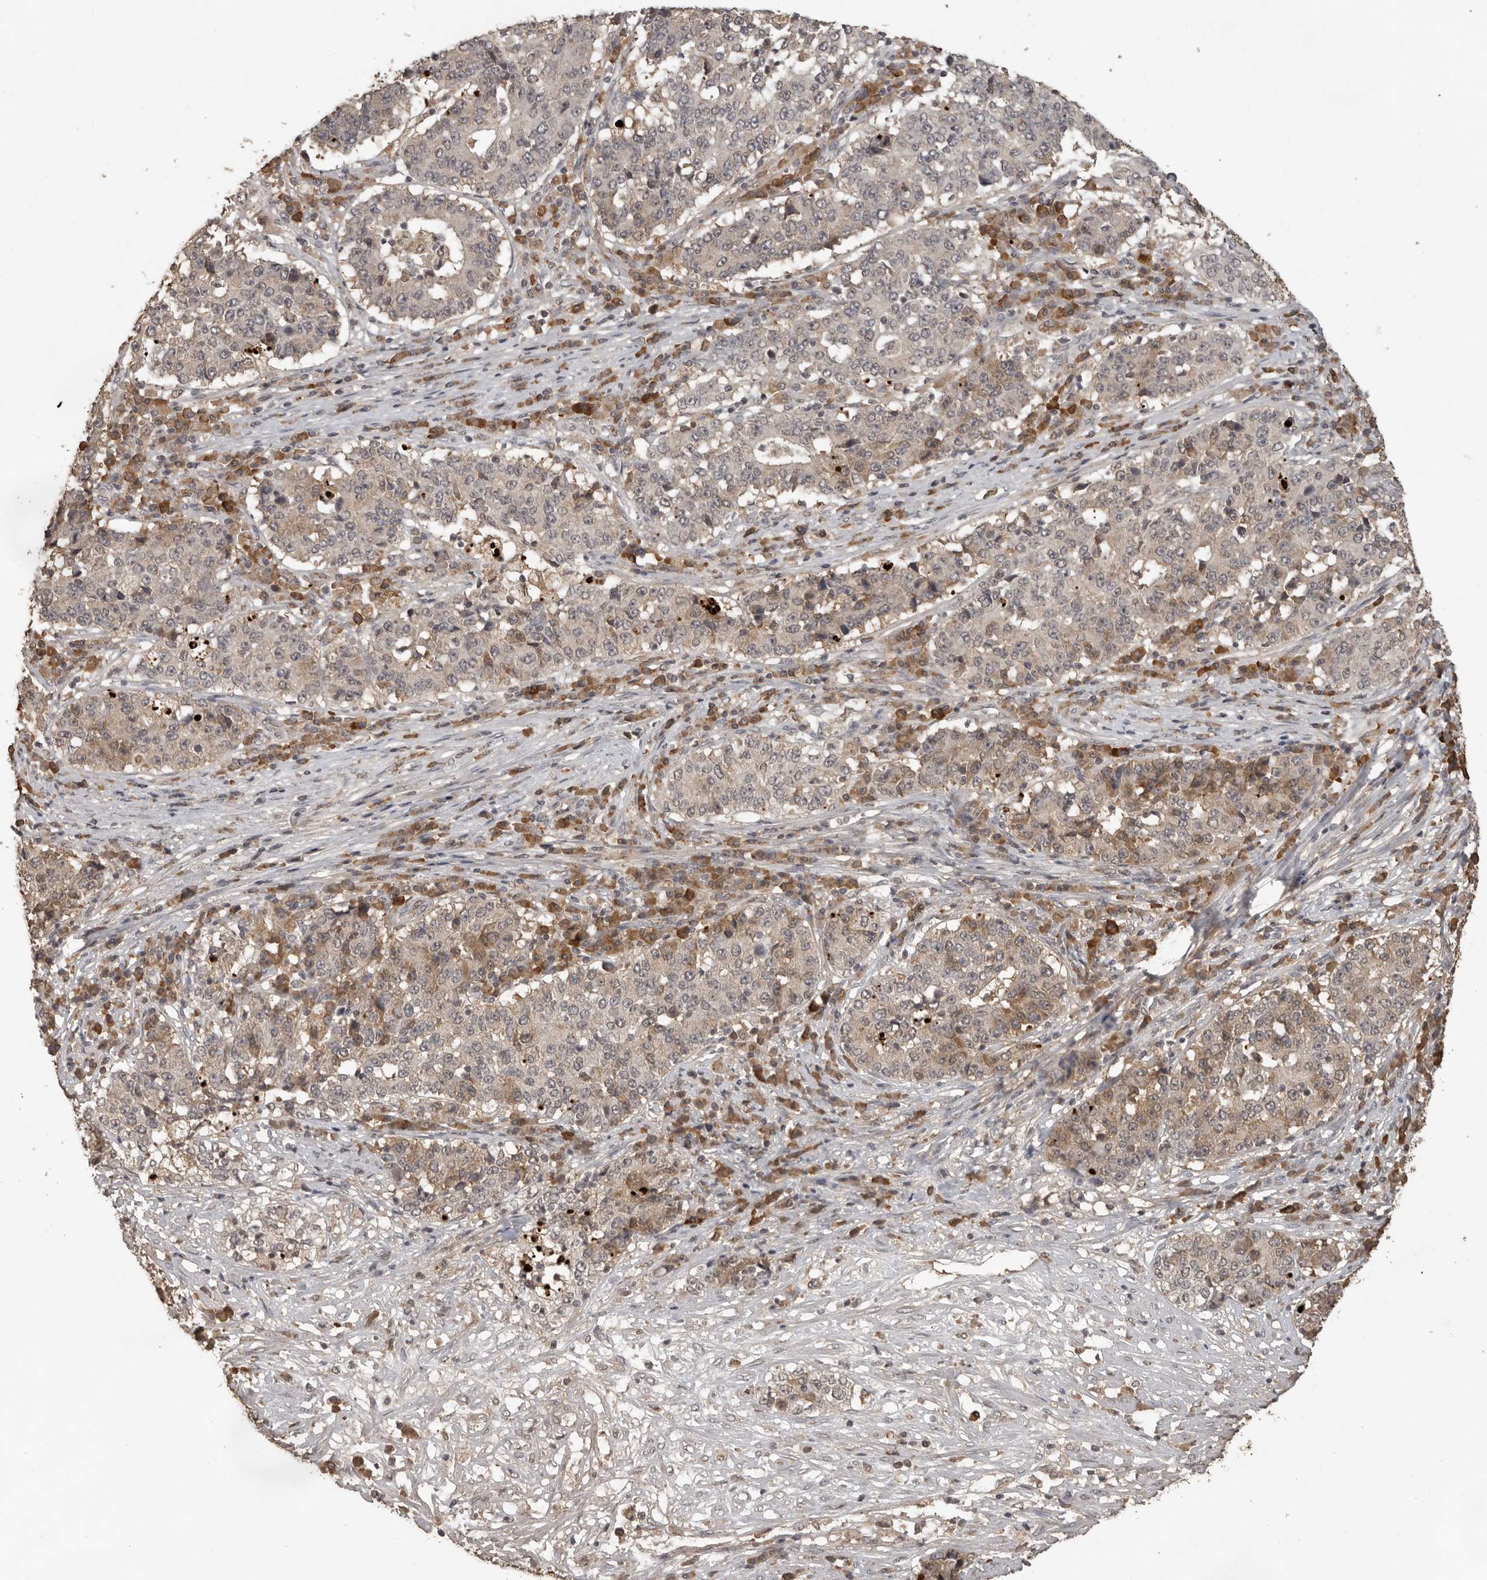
{"staining": {"intensity": "weak", "quantity": "<25%", "location": "cytoplasmic/membranous"}, "tissue": "stomach cancer", "cell_type": "Tumor cells", "image_type": "cancer", "snomed": [{"axis": "morphology", "description": "Adenocarcinoma, NOS"}, {"axis": "topography", "description": "Stomach"}], "caption": "Stomach cancer stained for a protein using immunohistochemistry exhibits no expression tumor cells.", "gene": "CTF1", "patient": {"sex": "male", "age": 59}}